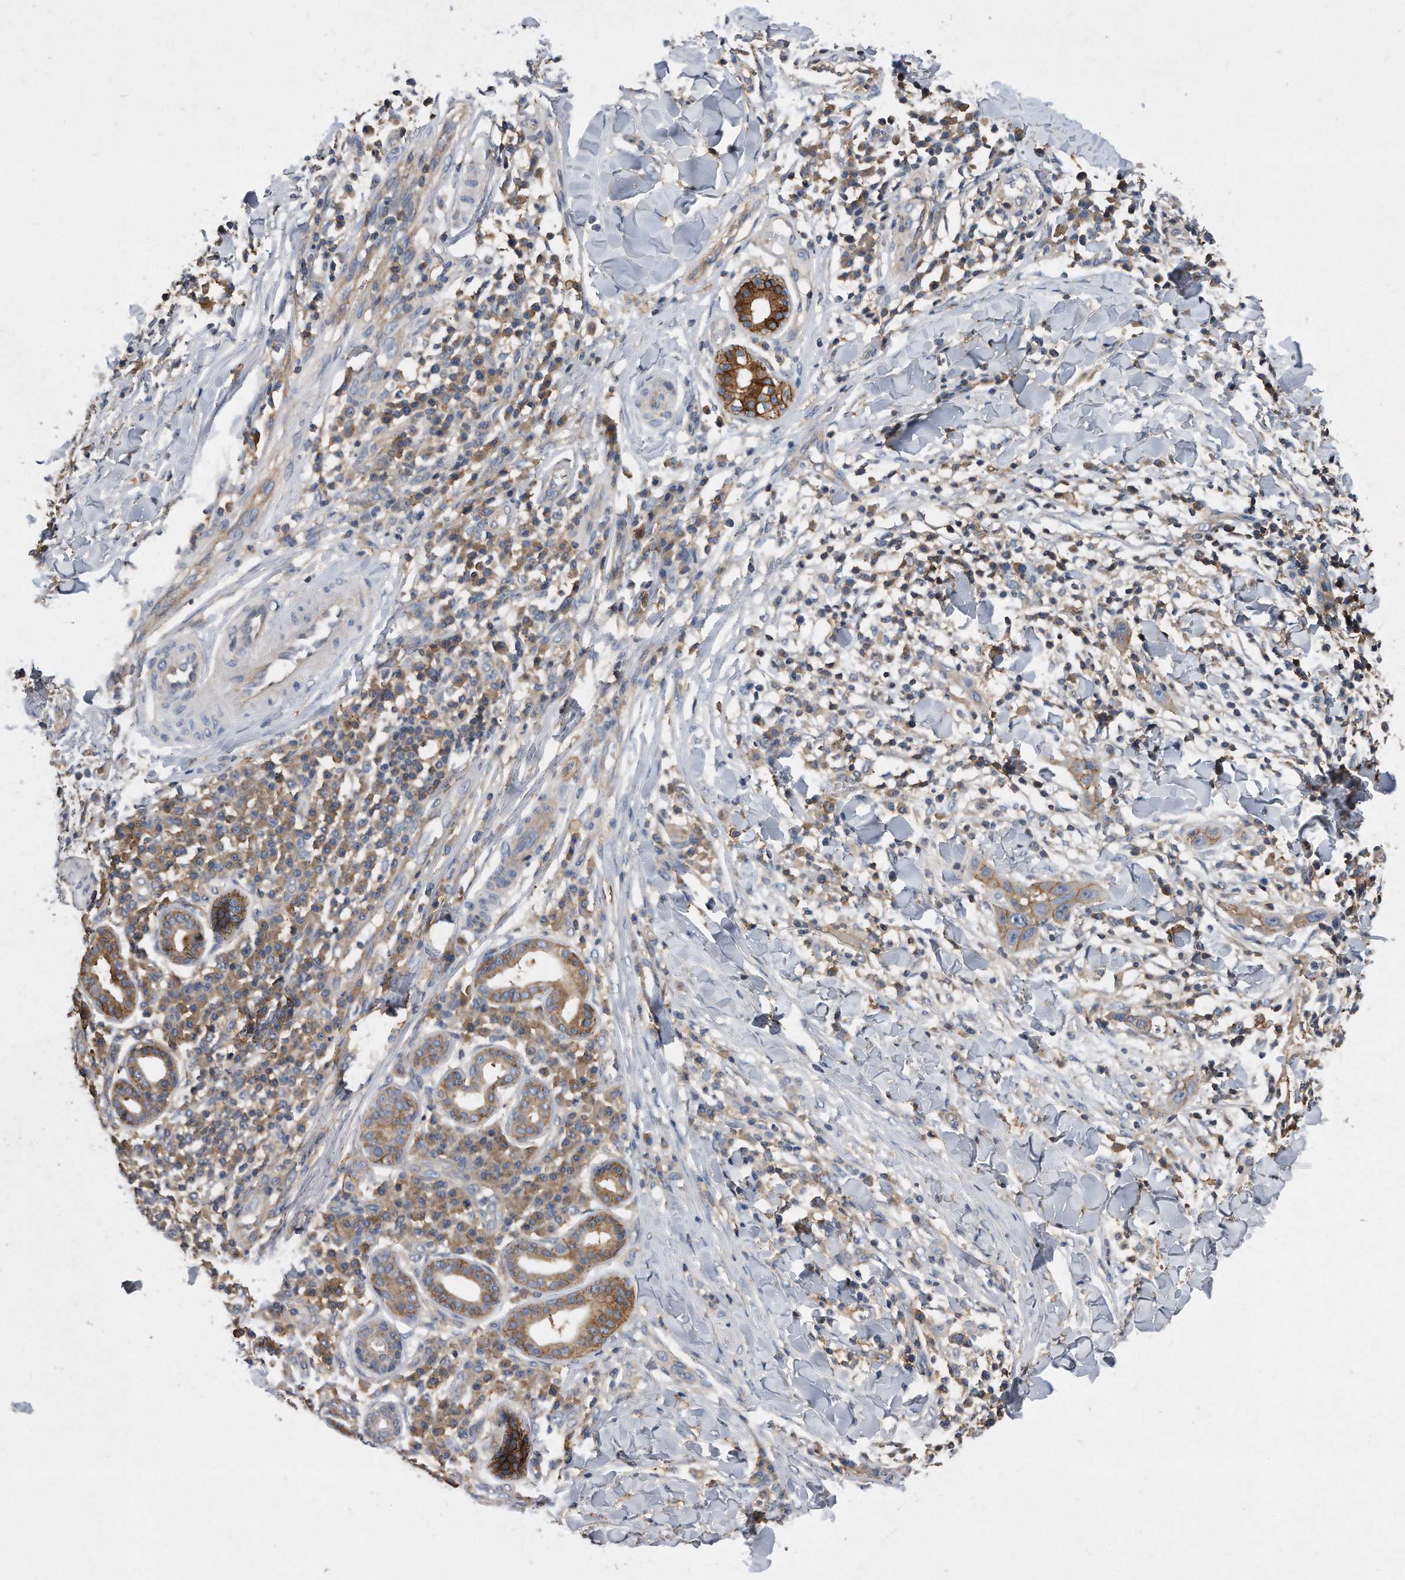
{"staining": {"intensity": "weak", "quantity": "25%-75%", "location": "cytoplasmic/membranous"}, "tissue": "skin cancer", "cell_type": "Tumor cells", "image_type": "cancer", "snomed": [{"axis": "morphology", "description": "Squamous cell carcinoma, NOS"}, {"axis": "topography", "description": "Skin"}], "caption": "Skin cancer (squamous cell carcinoma) was stained to show a protein in brown. There is low levels of weak cytoplasmic/membranous staining in approximately 25%-75% of tumor cells.", "gene": "ATG5", "patient": {"sex": "male", "age": 24}}